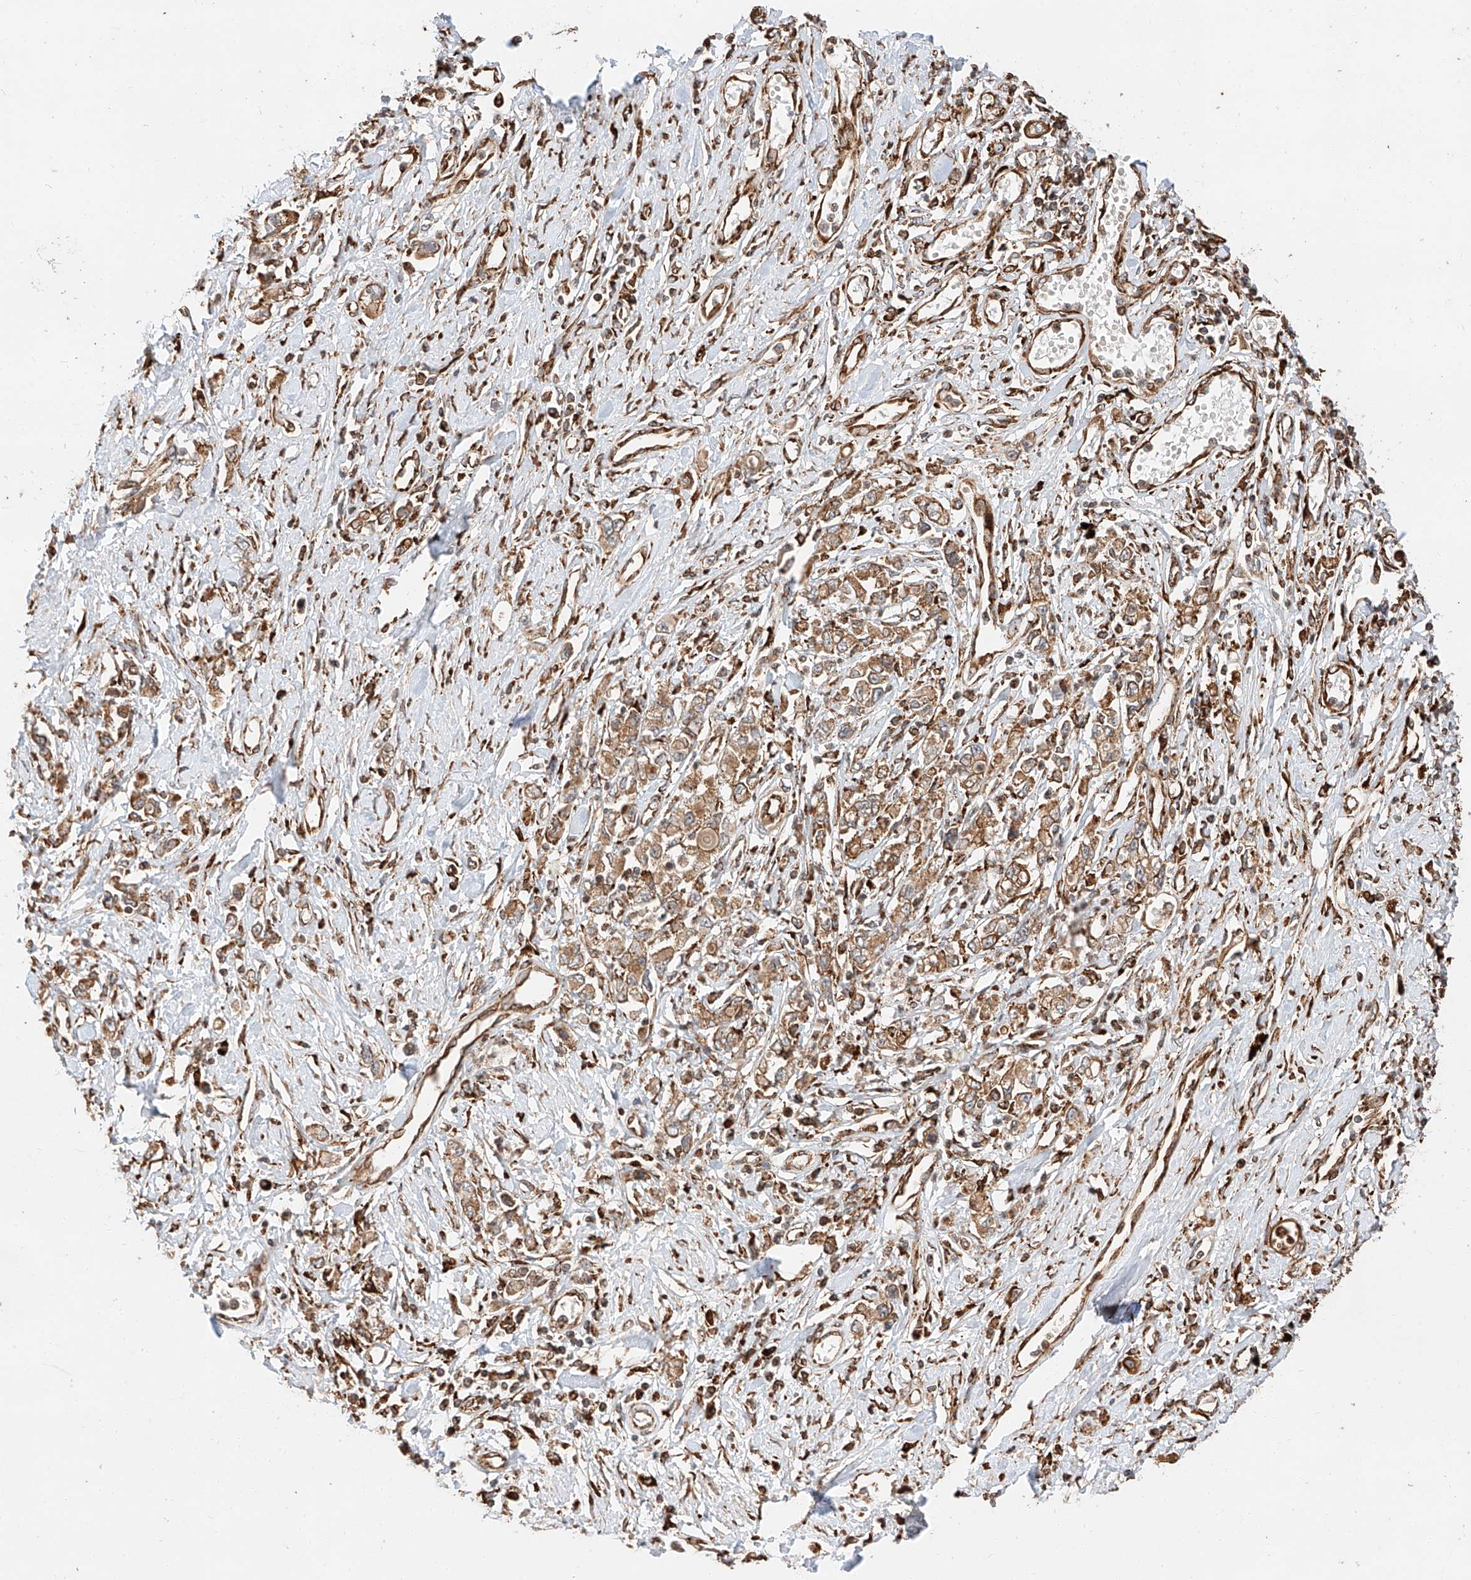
{"staining": {"intensity": "moderate", "quantity": ">75%", "location": "cytoplasmic/membranous"}, "tissue": "stomach cancer", "cell_type": "Tumor cells", "image_type": "cancer", "snomed": [{"axis": "morphology", "description": "Adenocarcinoma, NOS"}, {"axis": "topography", "description": "Stomach"}], "caption": "Stomach adenocarcinoma was stained to show a protein in brown. There is medium levels of moderate cytoplasmic/membranous positivity in about >75% of tumor cells. Immunohistochemistry (ihc) stains the protein of interest in brown and the nuclei are stained blue.", "gene": "ZNF84", "patient": {"sex": "female", "age": 76}}